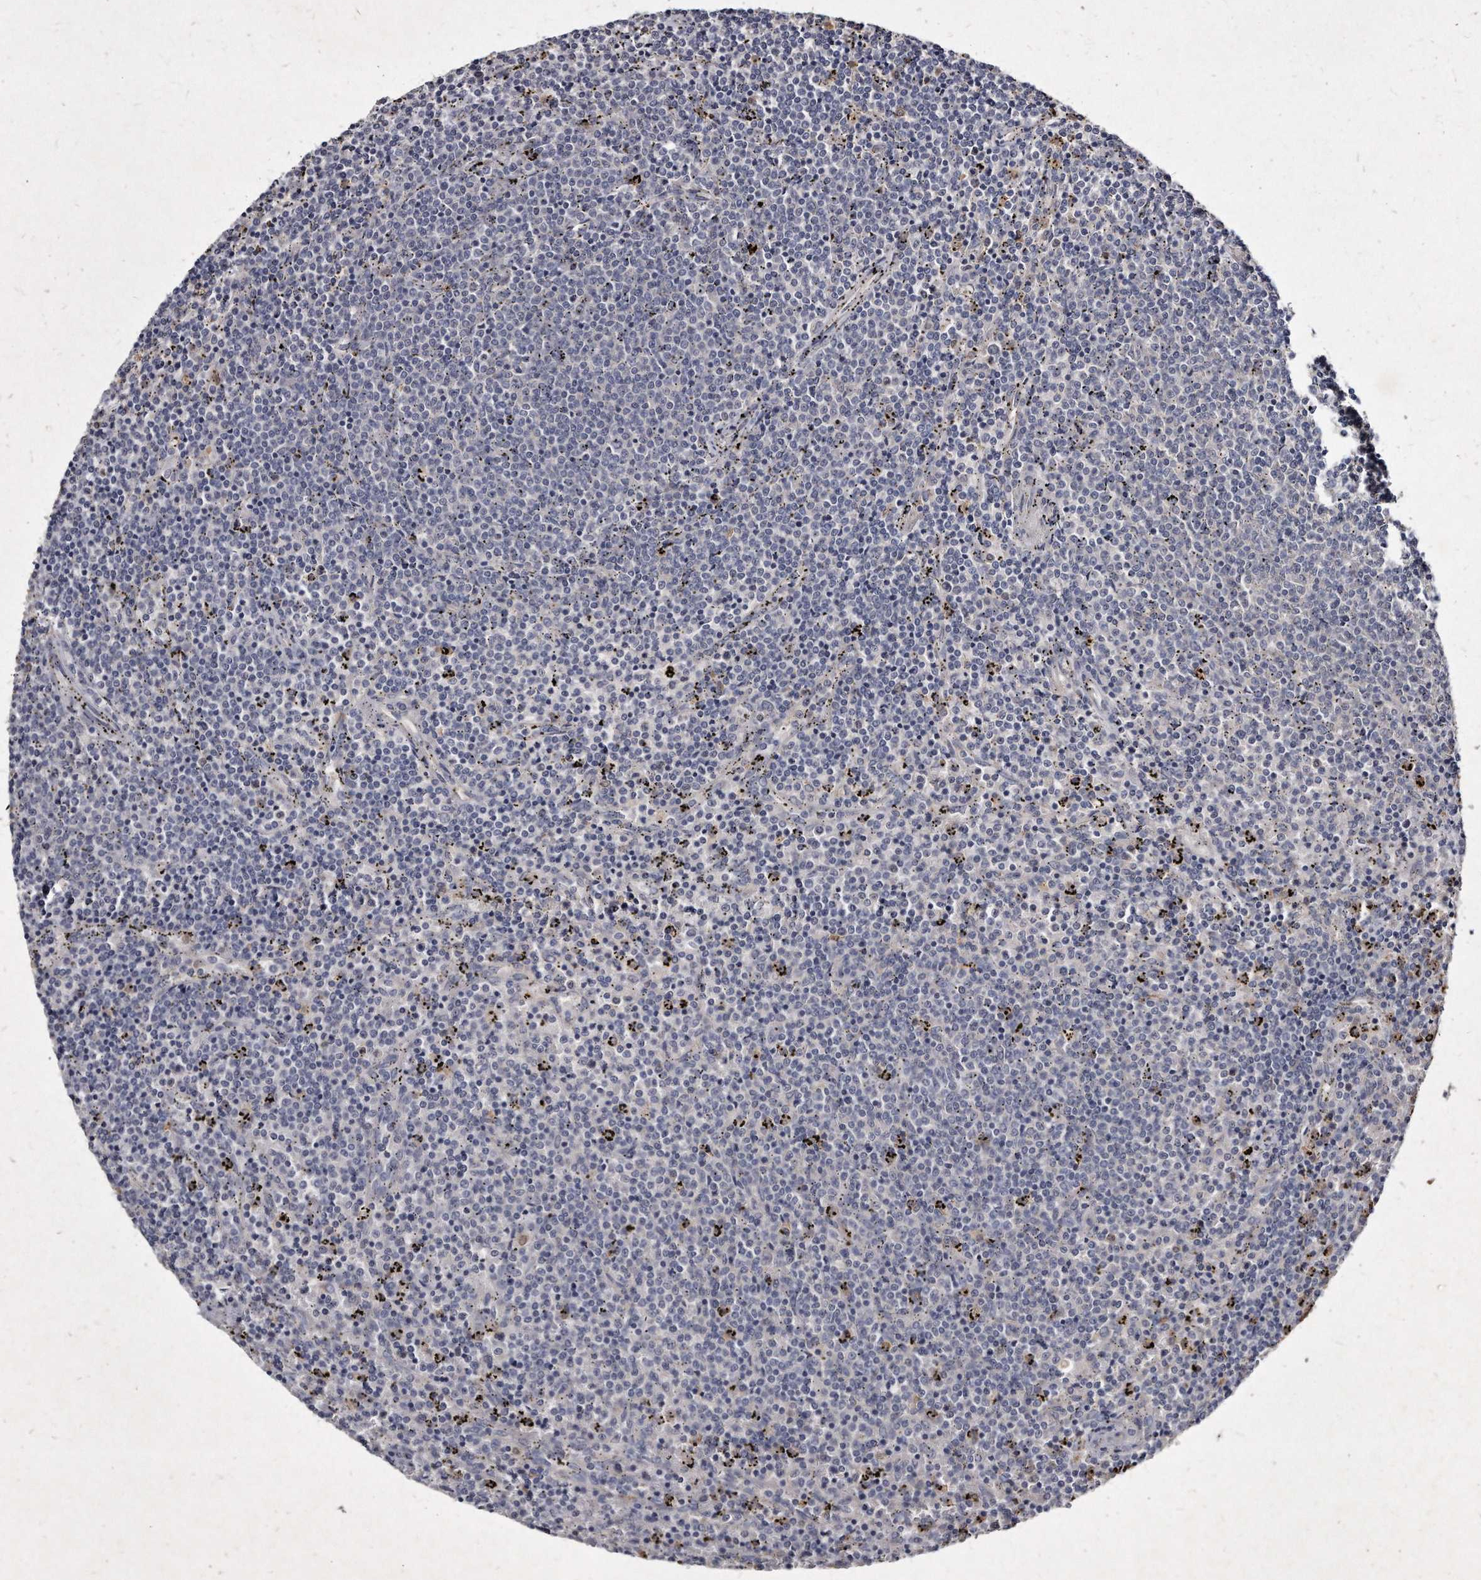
{"staining": {"intensity": "negative", "quantity": "none", "location": "none"}, "tissue": "lymphoma", "cell_type": "Tumor cells", "image_type": "cancer", "snomed": [{"axis": "morphology", "description": "Malignant lymphoma, non-Hodgkin's type, Low grade"}, {"axis": "topography", "description": "Spleen"}], "caption": "The immunohistochemistry photomicrograph has no significant expression in tumor cells of lymphoma tissue.", "gene": "KLHDC3", "patient": {"sex": "female", "age": 50}}